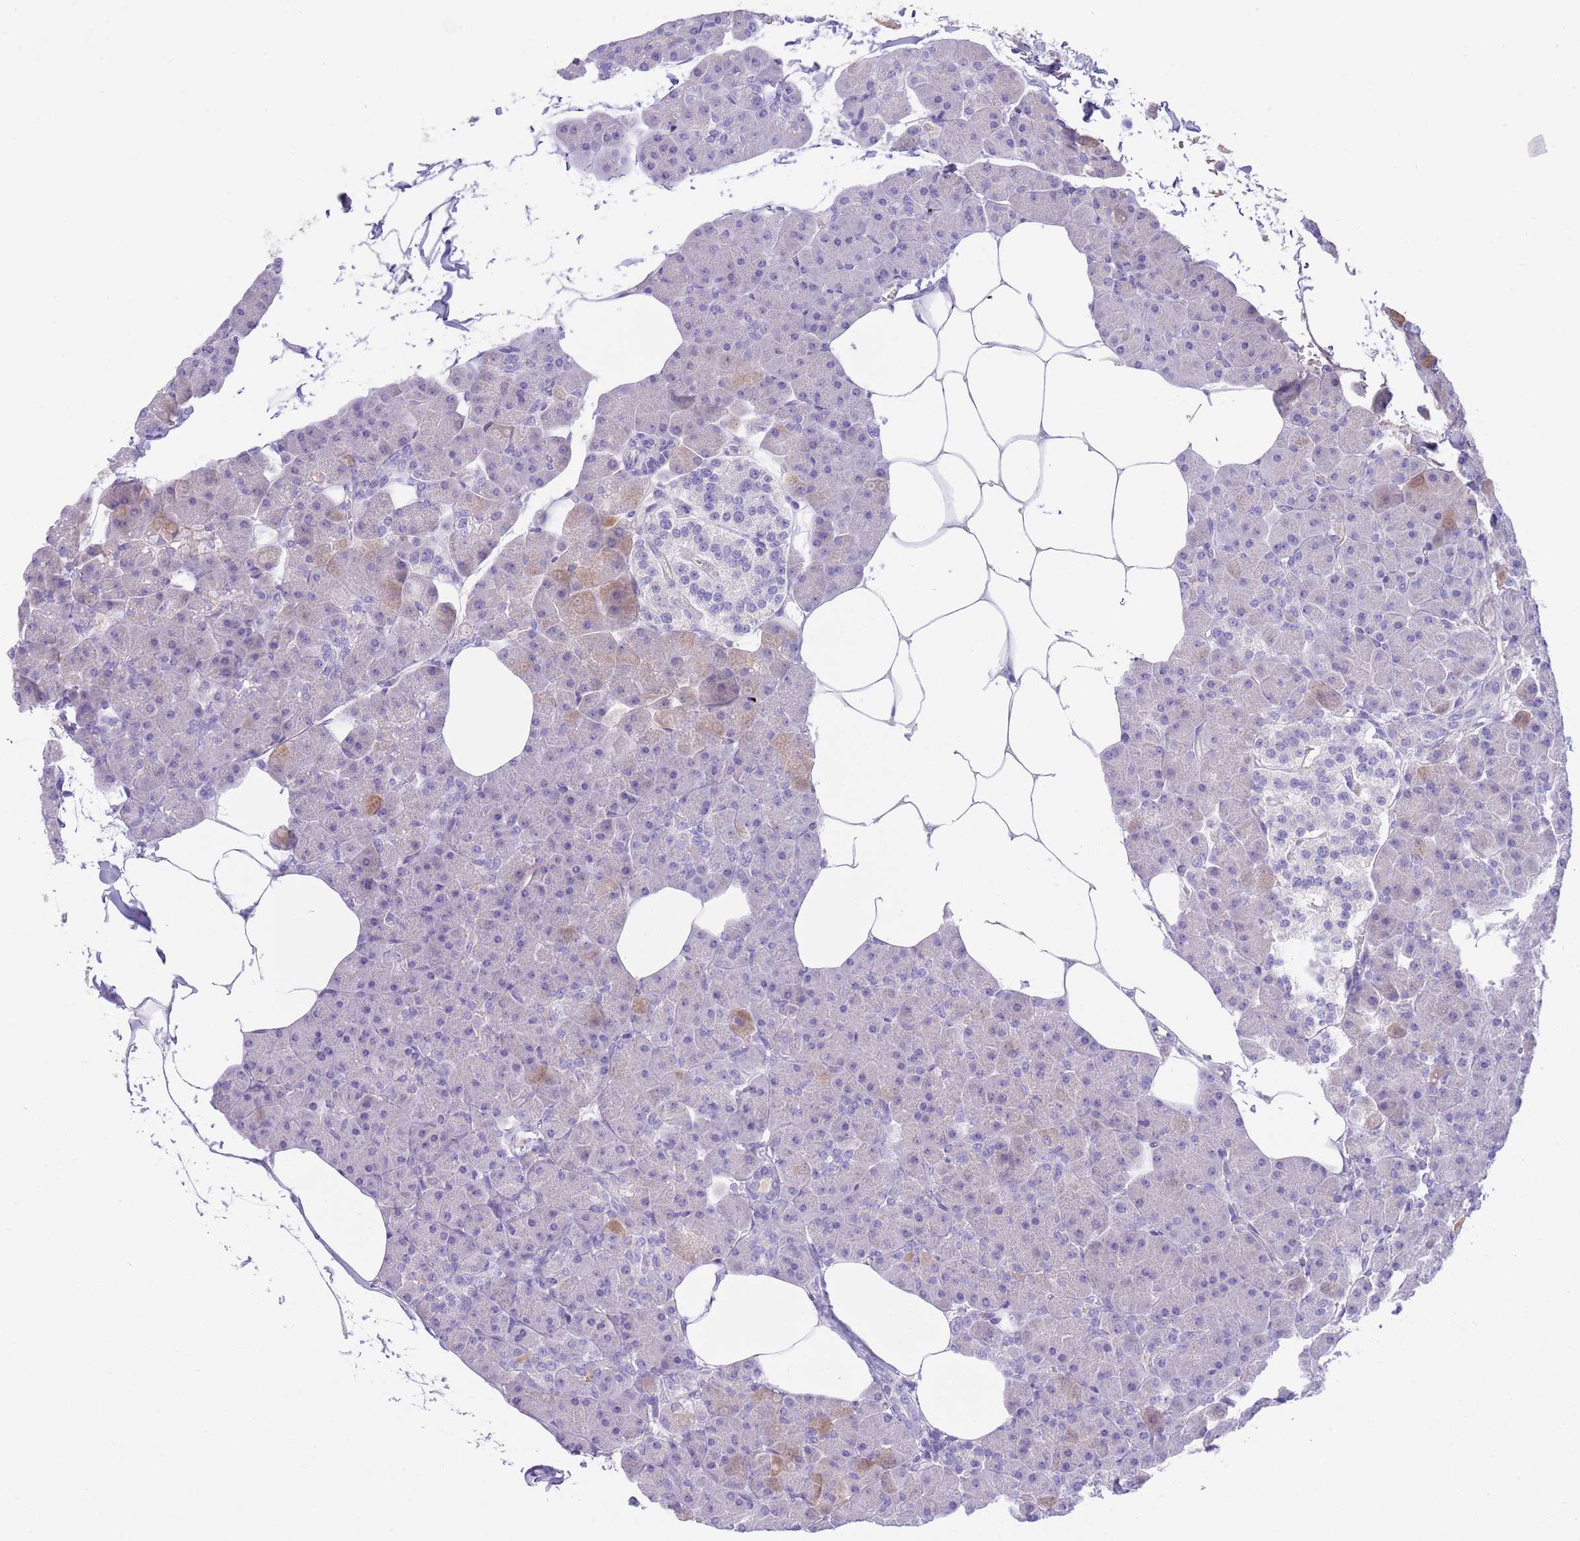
{"staining": {"intensity": "weak", "quantity": "<25%", "location": "cytoplasmic/membranous"}, "tissue": "pancreas", "cell_type": "Exocrine glandular cells", "image_type": "normal", "snomed": [{"axis": "morphology", "description": "Normal tissue, NOS"}, {"axis": "topography", "description": "Pancreas"}], "caption": "Histopathology image shows no significant protein expression in exocrine glandular cells of unremarkable pancreas. Brightfield microscopy of immunohistochemistry stained with DAB (brown) and hematoxylin (blue), captured at high magnification.", "gene": "IGFL4", "patient": {"sex": "male", "age": 35}}